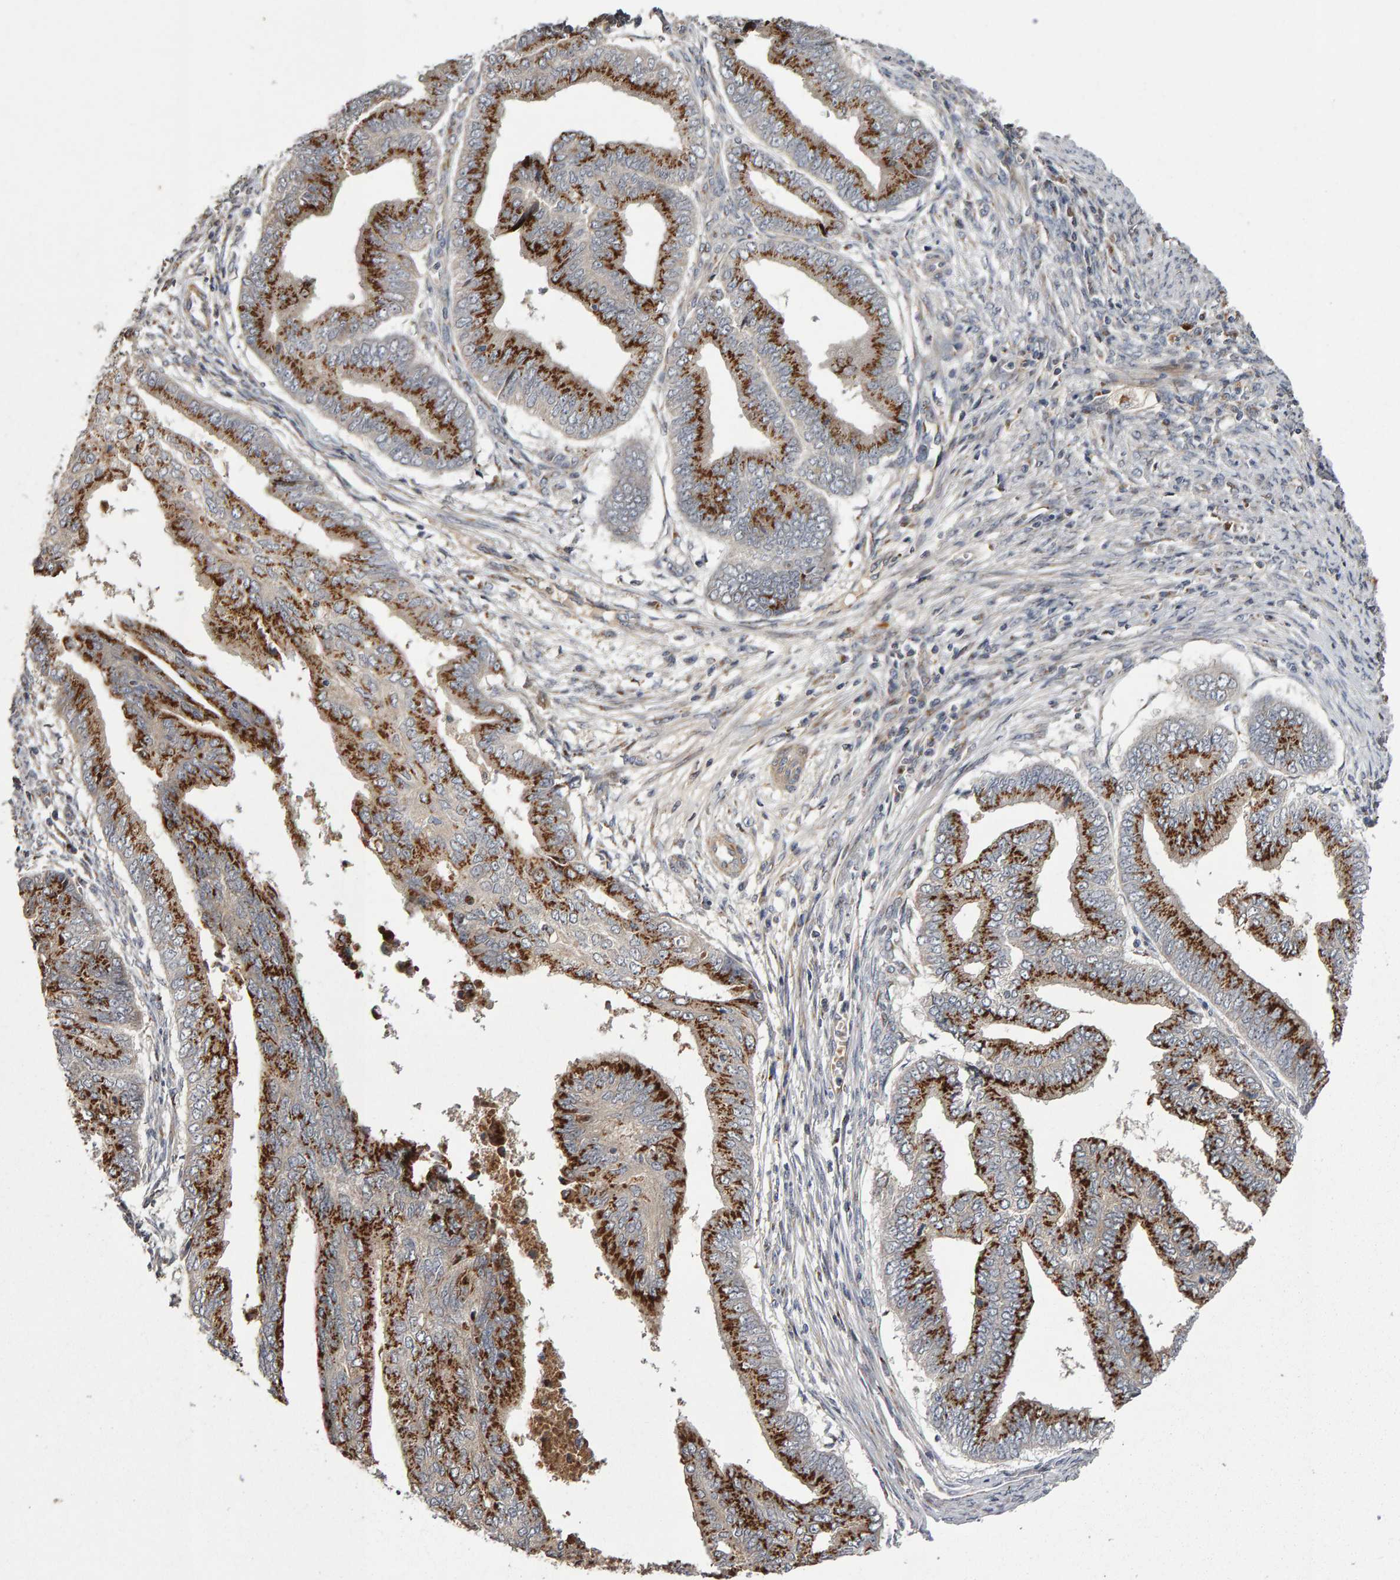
{"staining": {"intensity": "strong", "quantity": ">75%", "location": "cytoplasmic/membranous"}, "tissue": "endometrial cancer", "cell_type": "Tumor cells", "image_type": "cancer", "snomed": [{"axis": "morphology", "description": "Polyp, NOS"}, {"axis": "morphology", "description": "Adenocarcinoma, NOS"}, {"axis": "morphology", "description": "Adenoma, NOS"}, {"axis": "topography", "description": "Endometrium"}], "caption": "Endometrial cancer (polyp) tissue demonstrates strong cytoplasmic/membranous expression in approximately >75% of tumor cells, visualized by immunohistochemistry.", "gene": "CANT1", "patient": {"sex": "female", "age": 79}}